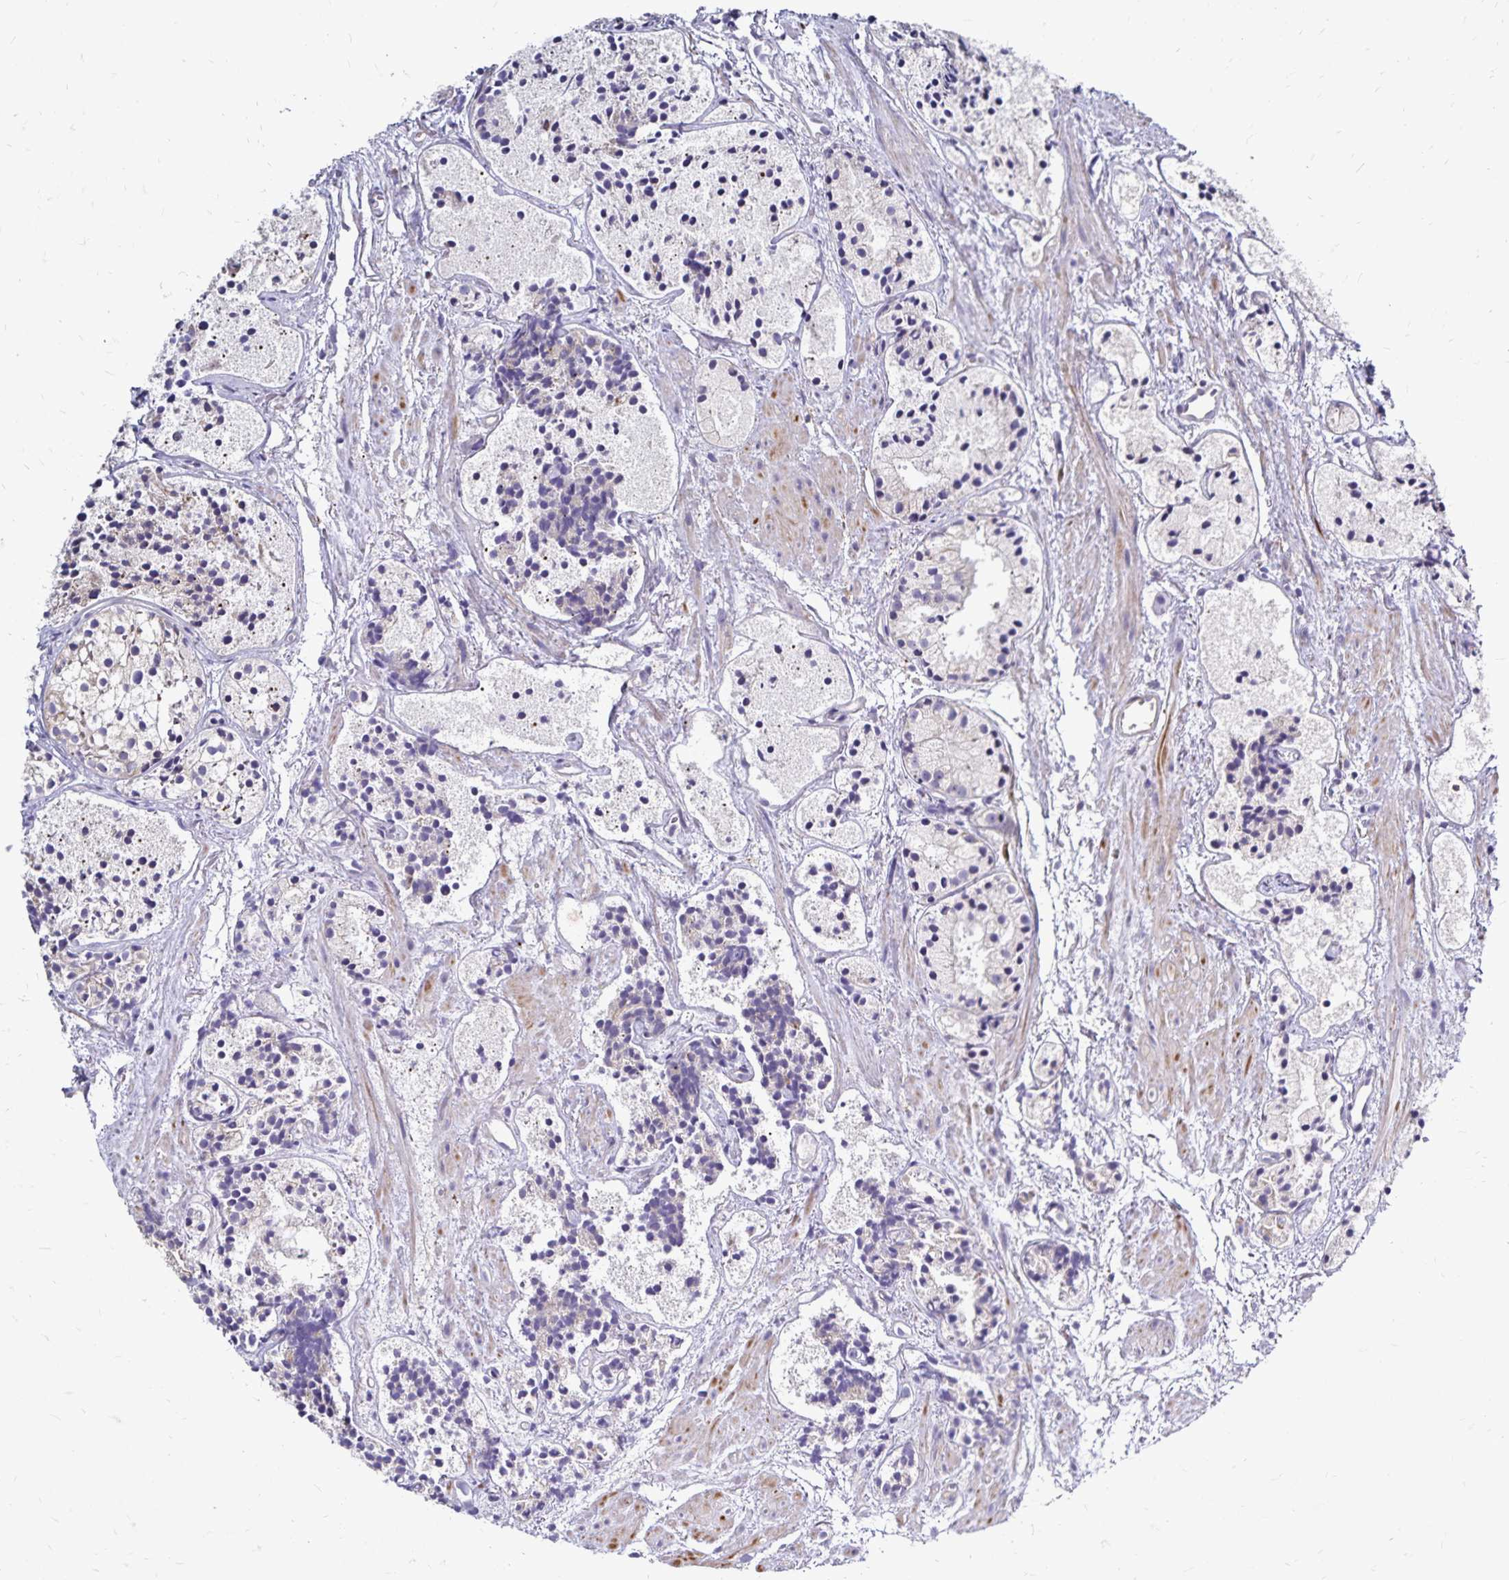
{"staining": {"intensity": "negative", "quantity": "none", "location": "none"}, "tissue": "prostate cancer", "cell_type": "Tumor cells", "image_type": "cancer", "snomed": [{"axis": "morphology", "description": "Adenocarcinoma, High grade"}, {"axis": "topography", "description": "Prostate"}], "caption": "Human prostate high-grade adenocarcinoma stained for a protein using immunohistochemistry (IHC) shows no positivity in tumor cells.", "gene": "NAGPA", "patient": {"sex": "male", "age": 85}}